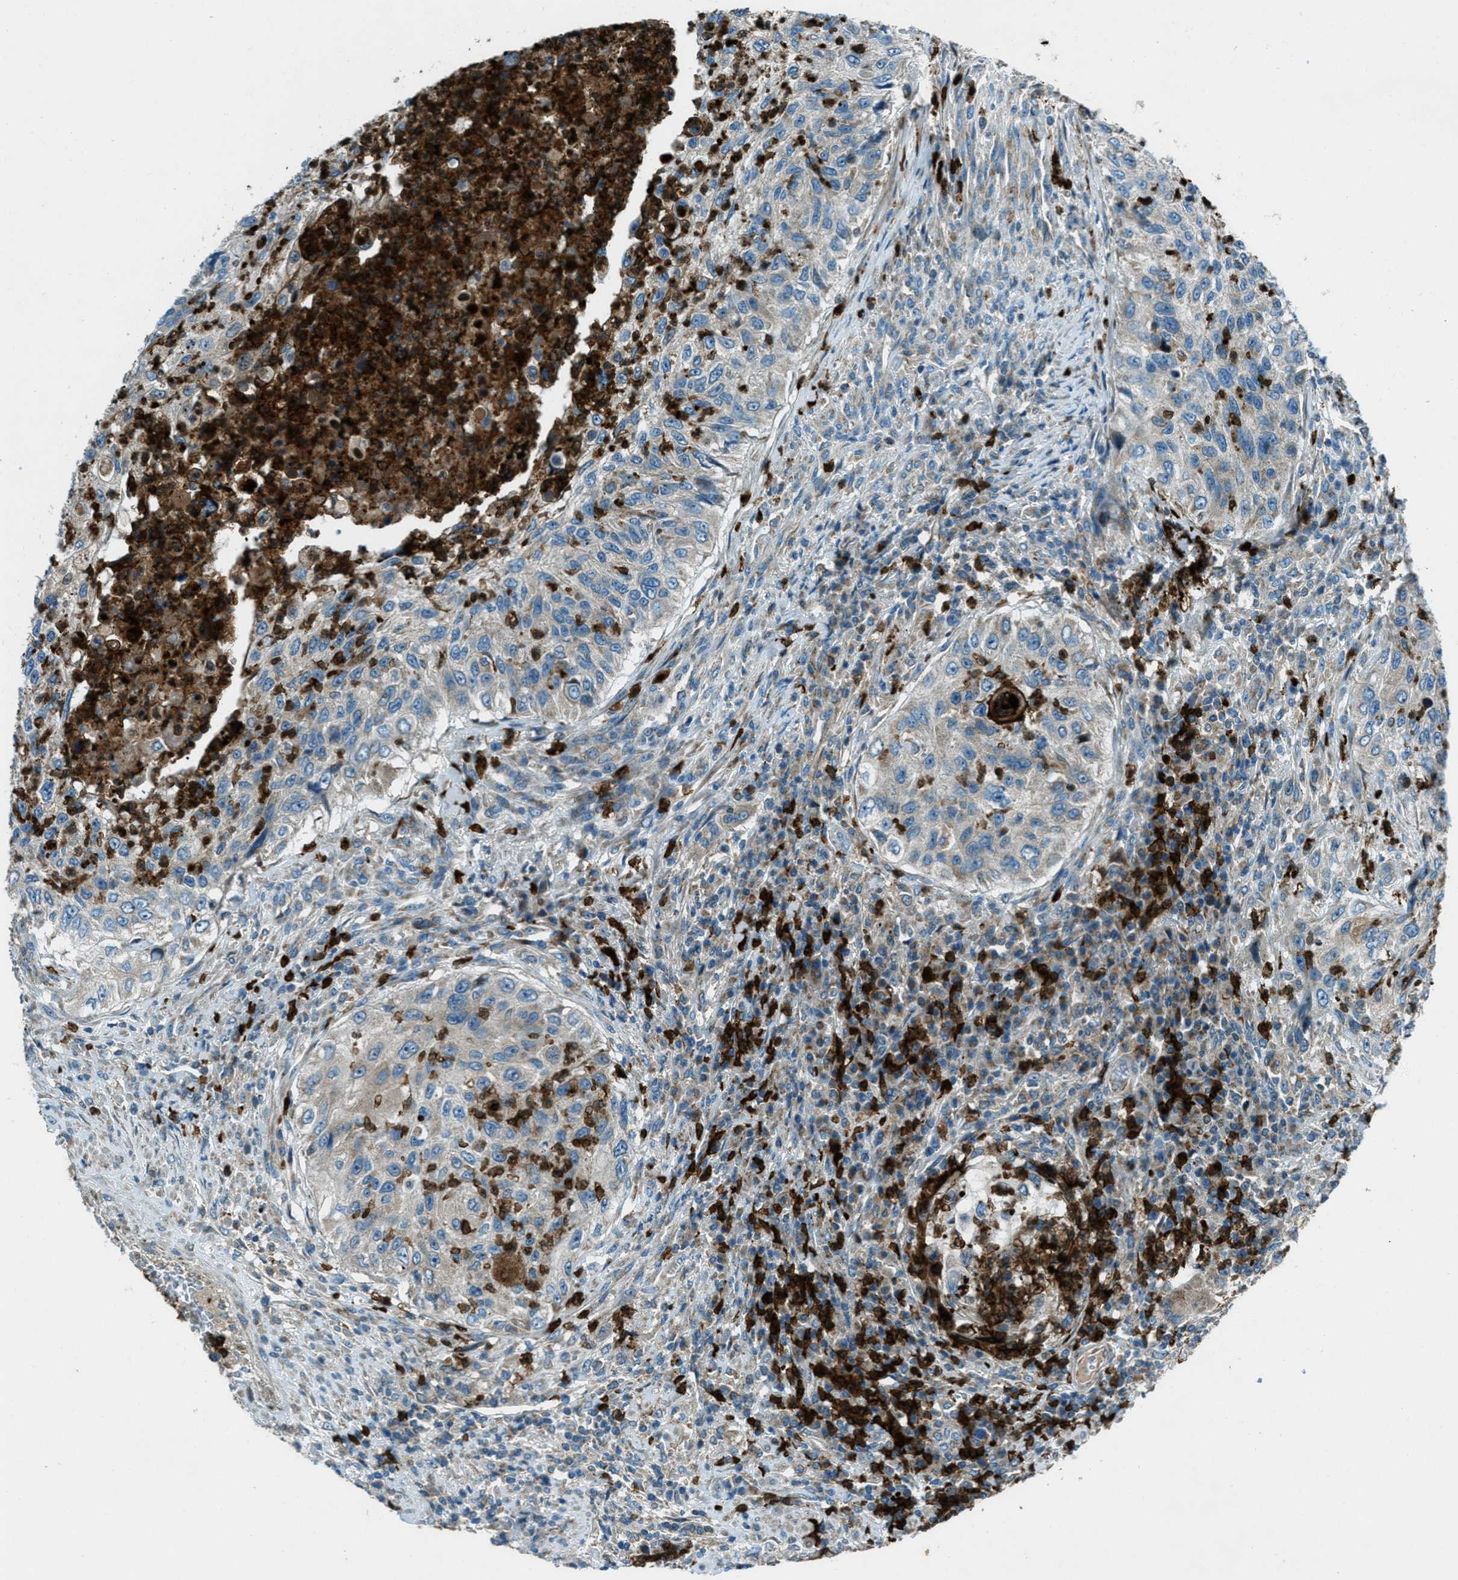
{"staining": {"intensity": "weak", "quantity": "<25%", "location": "cytoplasmic/membranous"}, "tissue": "urothelial cancer", "cell_type": "Tumor cells", "image_type": "cancer", "snomed": [{"axis": "morphology", "description": "Urothelial carcinoma, High grade"}, {"axis": "topography", "description": "Urinary bladder"}], "caption": "This is an IHC image of human urothelial cancer. There is no staining in tumor cells.", "gene": "FAR1", "patient": {"sex": "female", "age": 60}}